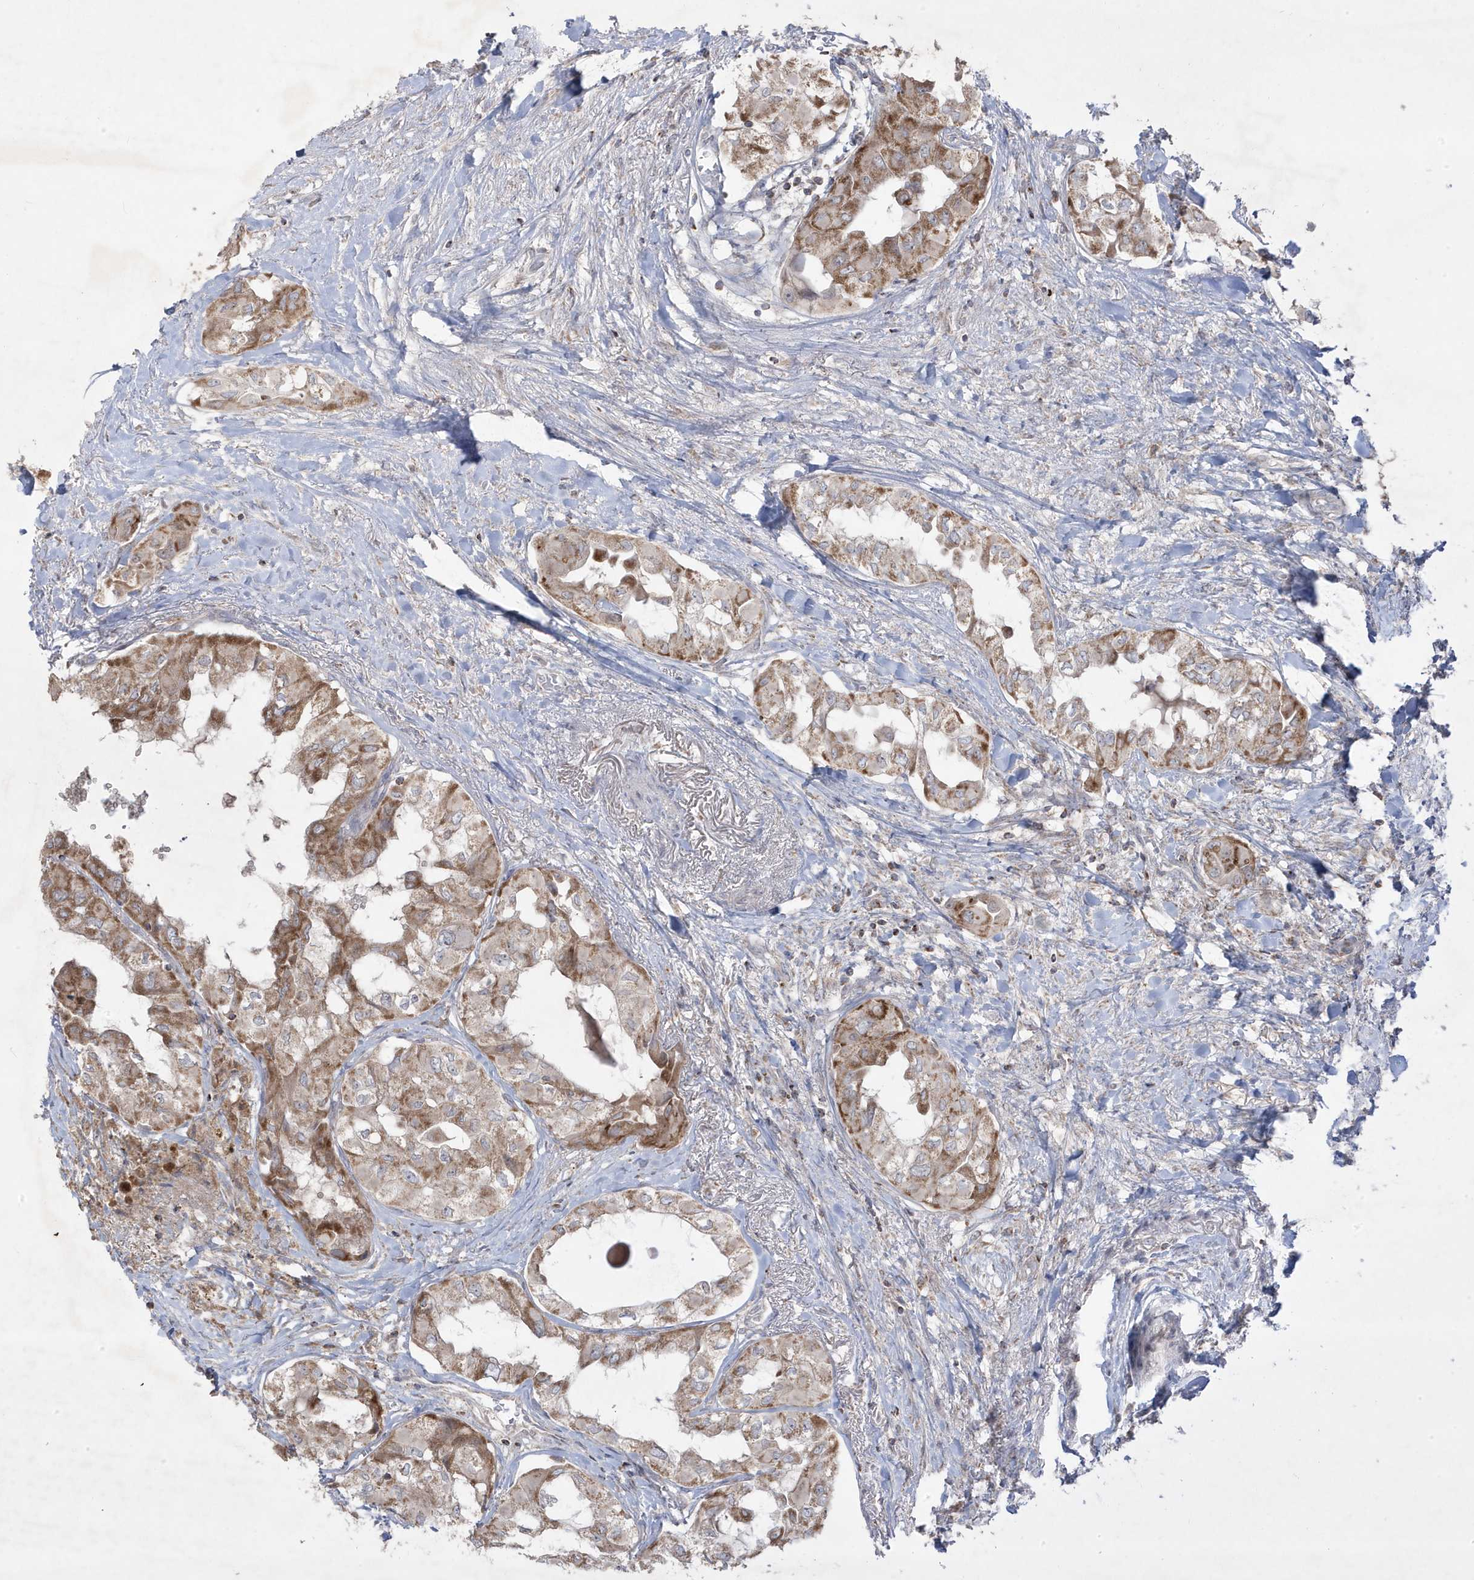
{"staining": {"intensity": "moderate", "quantity": ">75%", "location": "cytoplasmic/membranous"}, "tissue": "thyroid cancer", "cell_type": "Tumor cells", "image_type": "cancer", "snomed": [{"axis": "morphology", "description": "Papillary adenocarcinoma, NOS"}, {"axis": "topography", "description": "Thyroid gland"}], "caption": "Protein expression by immunohistochemistry reveals moderate cytoplasmic/membranous staining in approximately >75% of tumor cells in thyroid cancer (papillary adenocarcinoma).", "gene": "ADAMTSL3", "patient": {"sex": "female", "age": 59}}